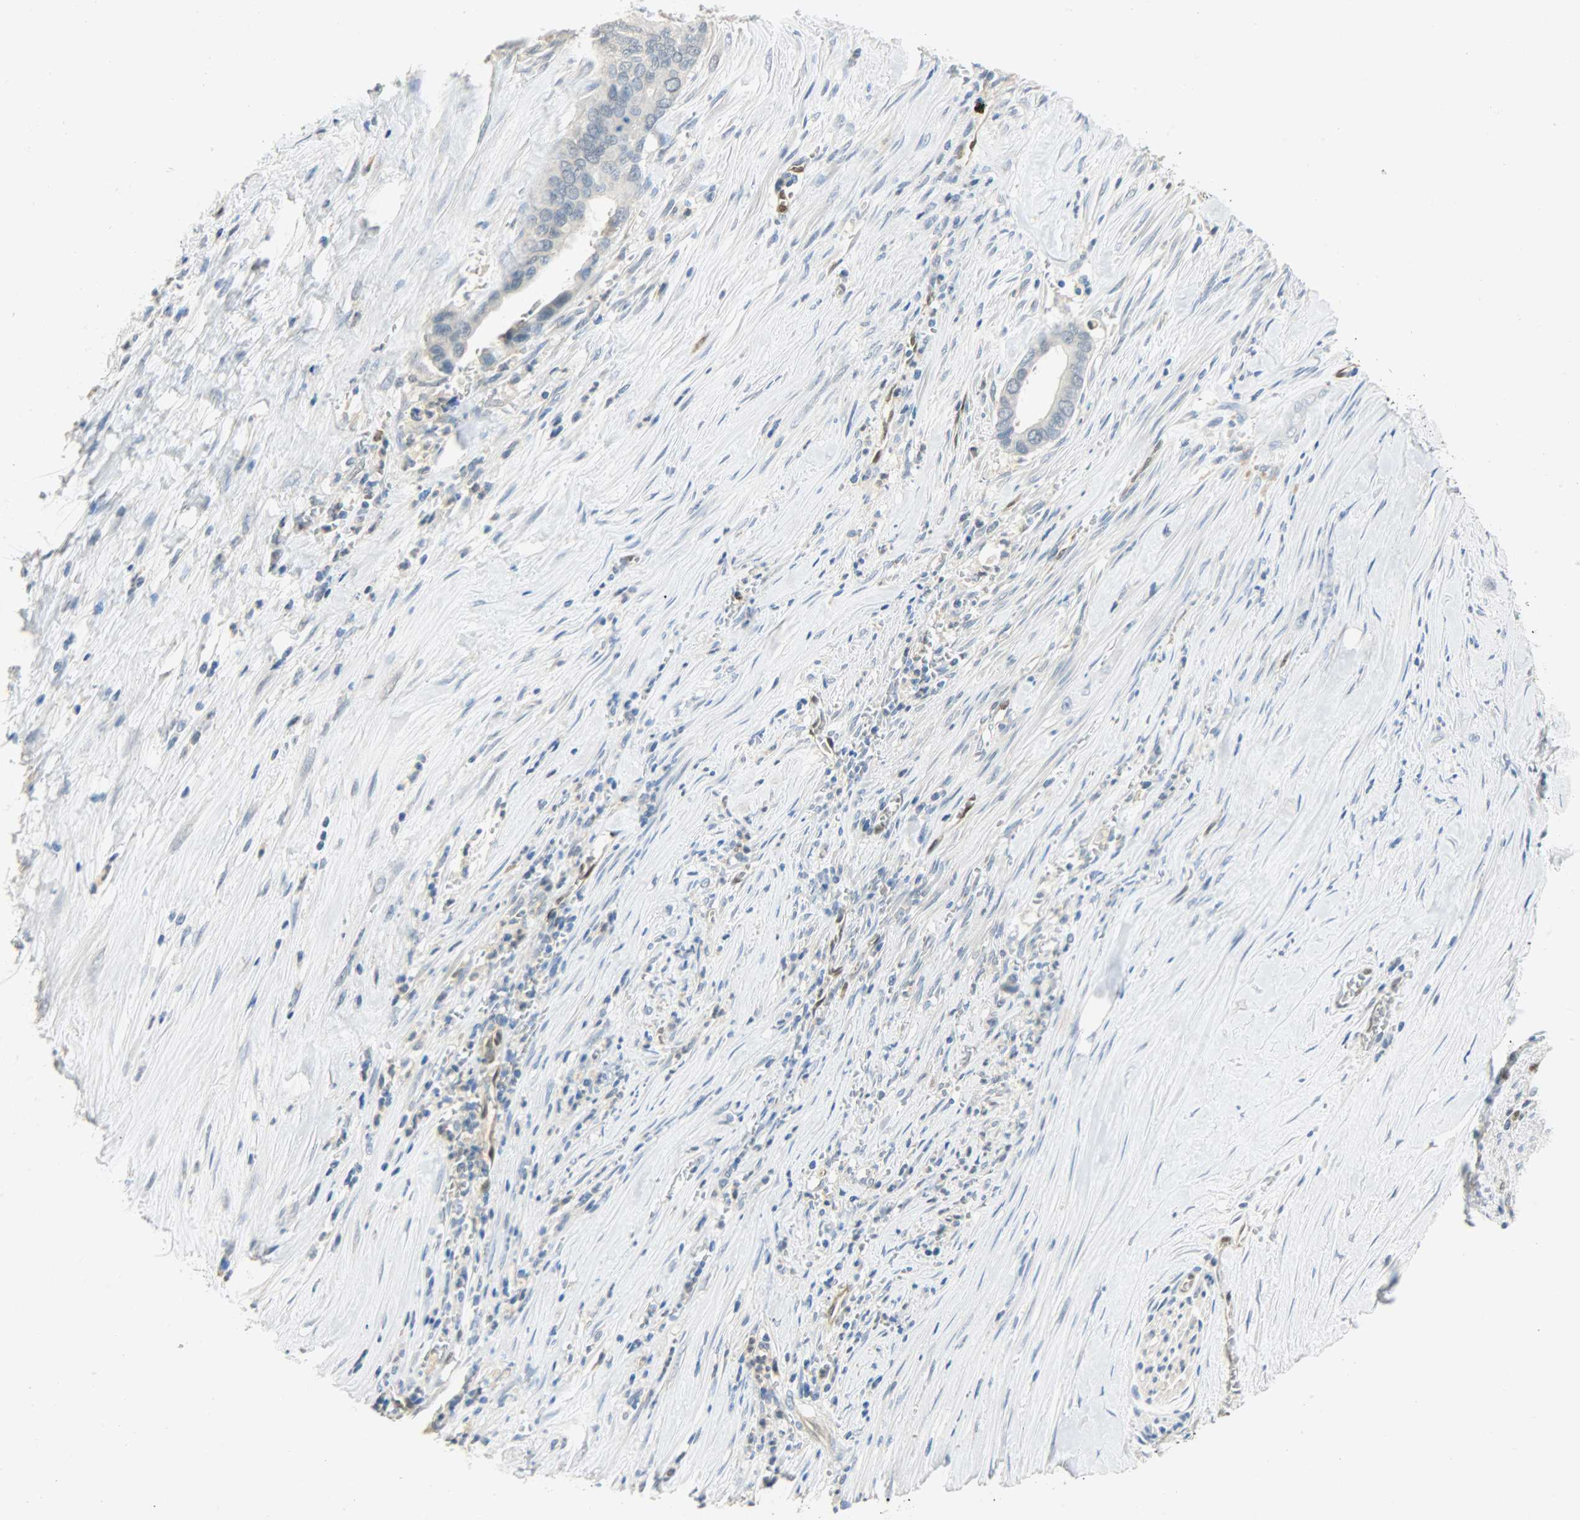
{"staining": {"intensity": "negative", "quantity": "none", "location": "none"}, "tissue": "pancreatic cancer", "cell_type": "Tumor cells", "image_type": "cancer", "snomed": [{"axis": "morphology", "description": "Adenocarcinoma, NOS"}, {"axis": "topography", "description": "Pancreas"}], "caption": "Immunohistochemistry photomicrograph of neoplastic tissue: human pancreatic adenocarcinoma stained with DAB (3,3'-diaminobenzidine) demonstrates no significant protein staining in tumor cells.", "gene": "FKBP1A", "patient": {"sex": "male", "age": 59}}